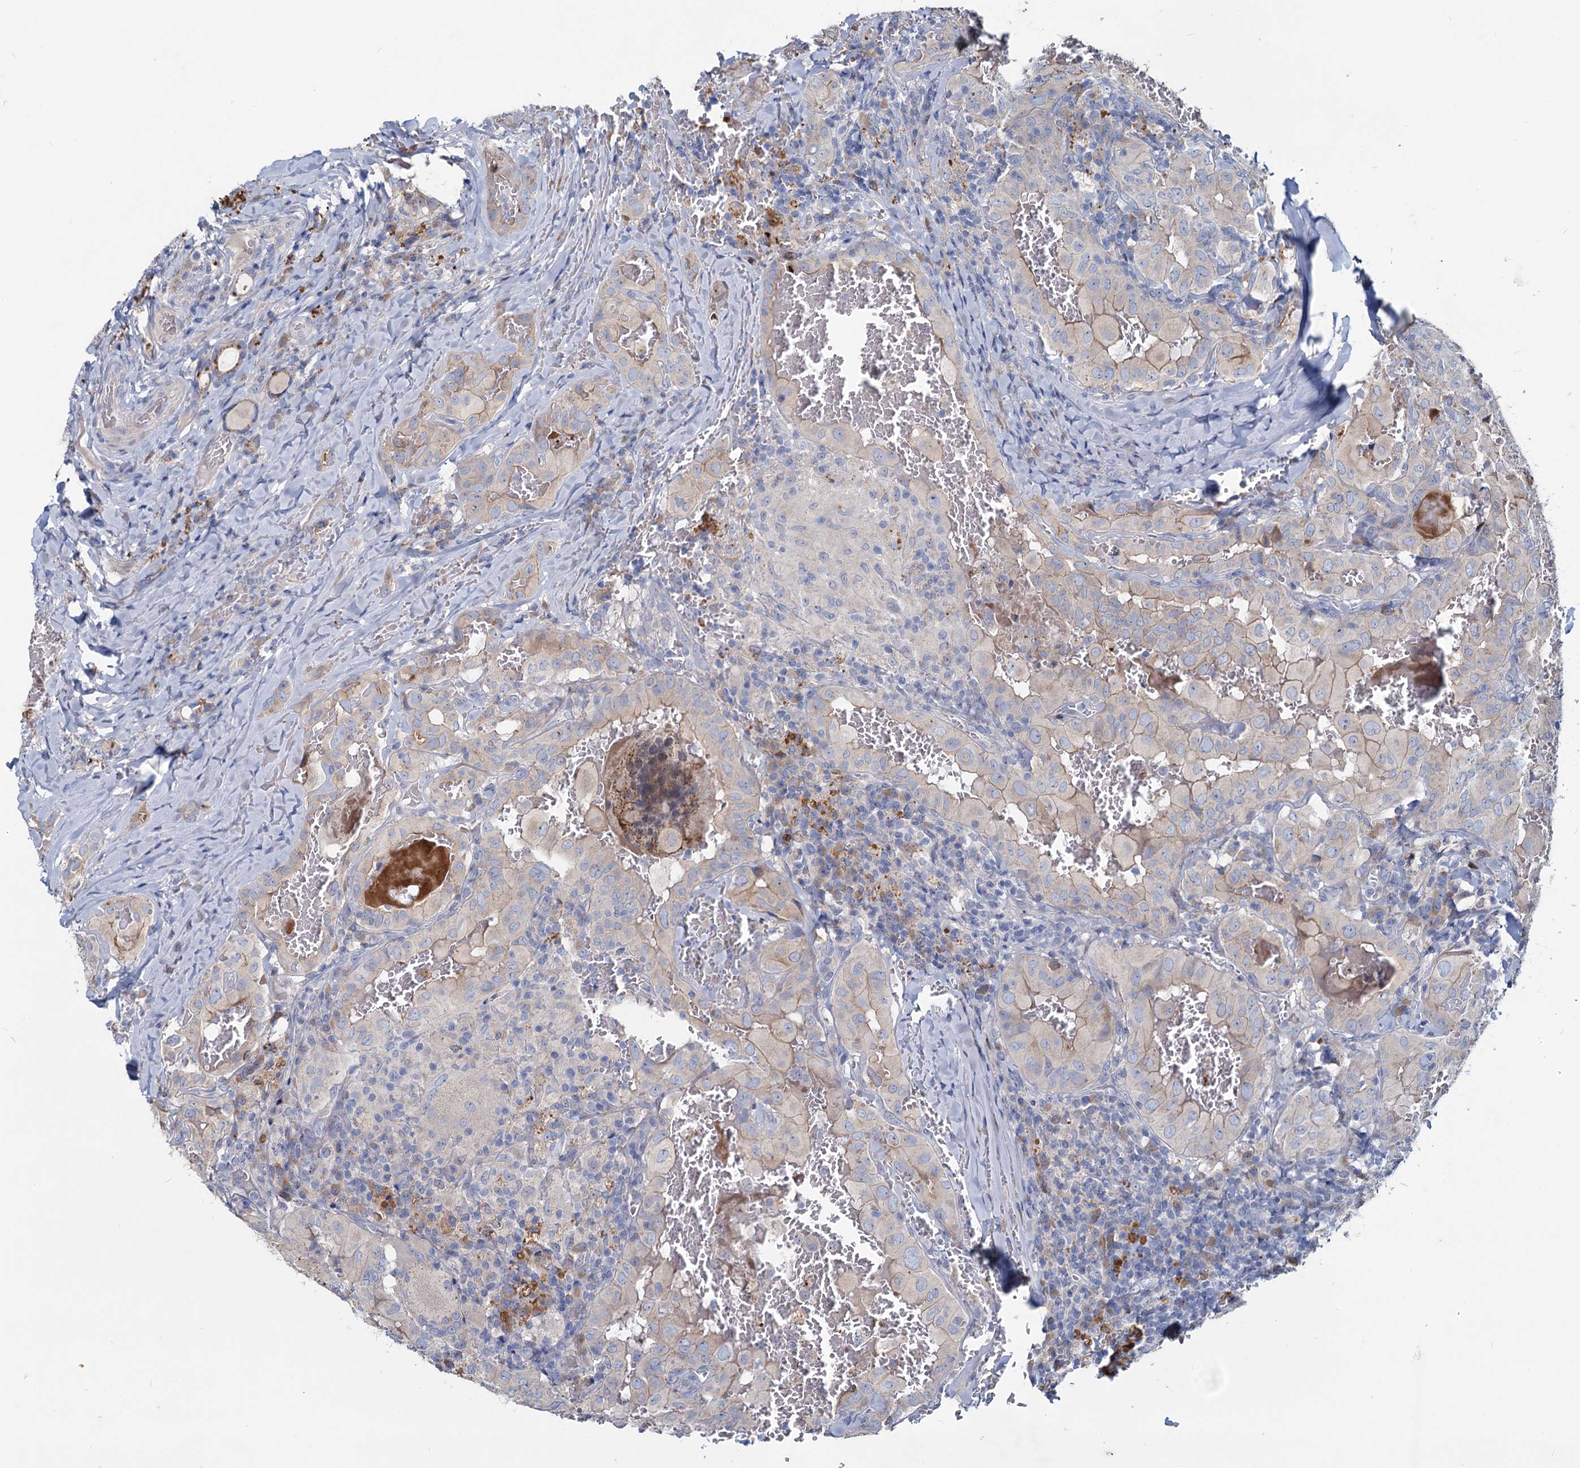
{"staining": {"intensity": "weak", "quantity": "<25%", "location": "cytoplasmic/membranous"}, "tissue": "thyroid cancer", "cell_type": "Tumor cells", "image_type": "cancer", "snomed": [{"axis": "morphology", "description": "Papillary adenocarcinoma, NOS"}, {"axis": "topography", "description": "Thyroid gland"}], "caption": "Tumor cells show no significant positivity in thyroid papillary adenocarcinoma.", "gene": "TMX2", "patient": {"sex": "female", "age": 72}}